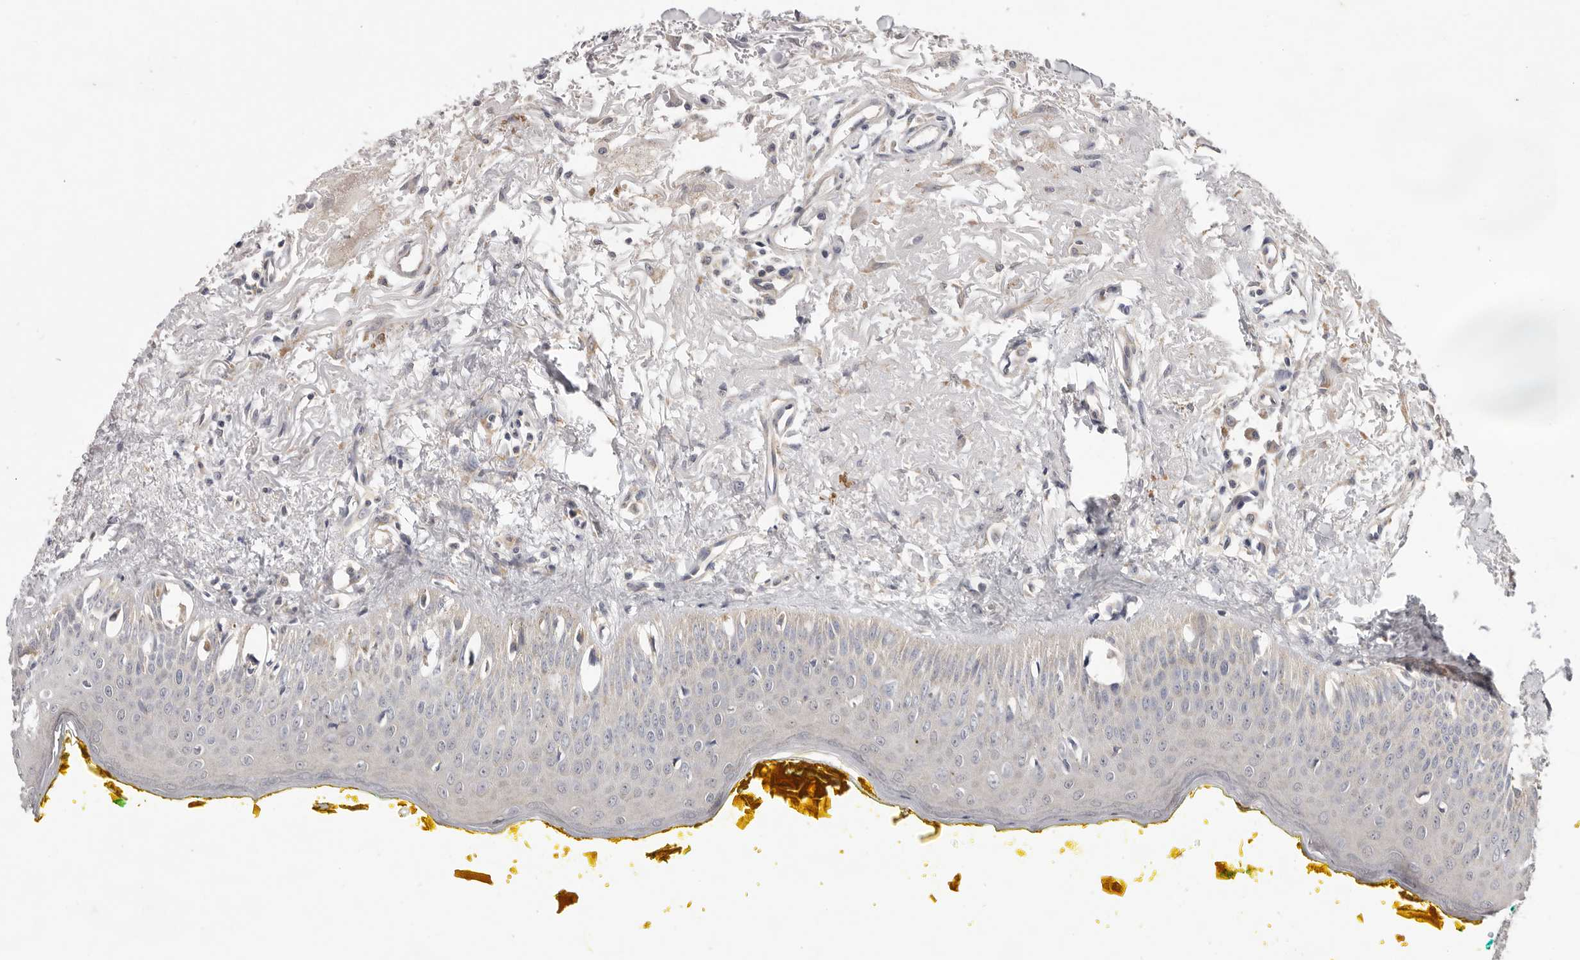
{"staining": {"intensity": "negative", "quantity": "none", "location": "none"}, "tissue": "oral mucosa", "cell_type": "Squamous epithelial cells", "image_type": "normal", "snomed": [{"axis": "morphology", "description": "Normal tissue, NOS"}, {"axis": "topography", "description": "Oral tissue"}], "caption": "Immunohistochemistry (IHC) of normal human oral mucosa reveals no staining in squamous epithelial cells. The staining was performed using DAB (3,3'-diaminobenzidine) to visualize the protein expression in brown, while the nuclei were stained in blue with hematoxylin (Magnification: 20x).", "gene": "WDR77", "patient": {"sex": "female", "age": 70}}